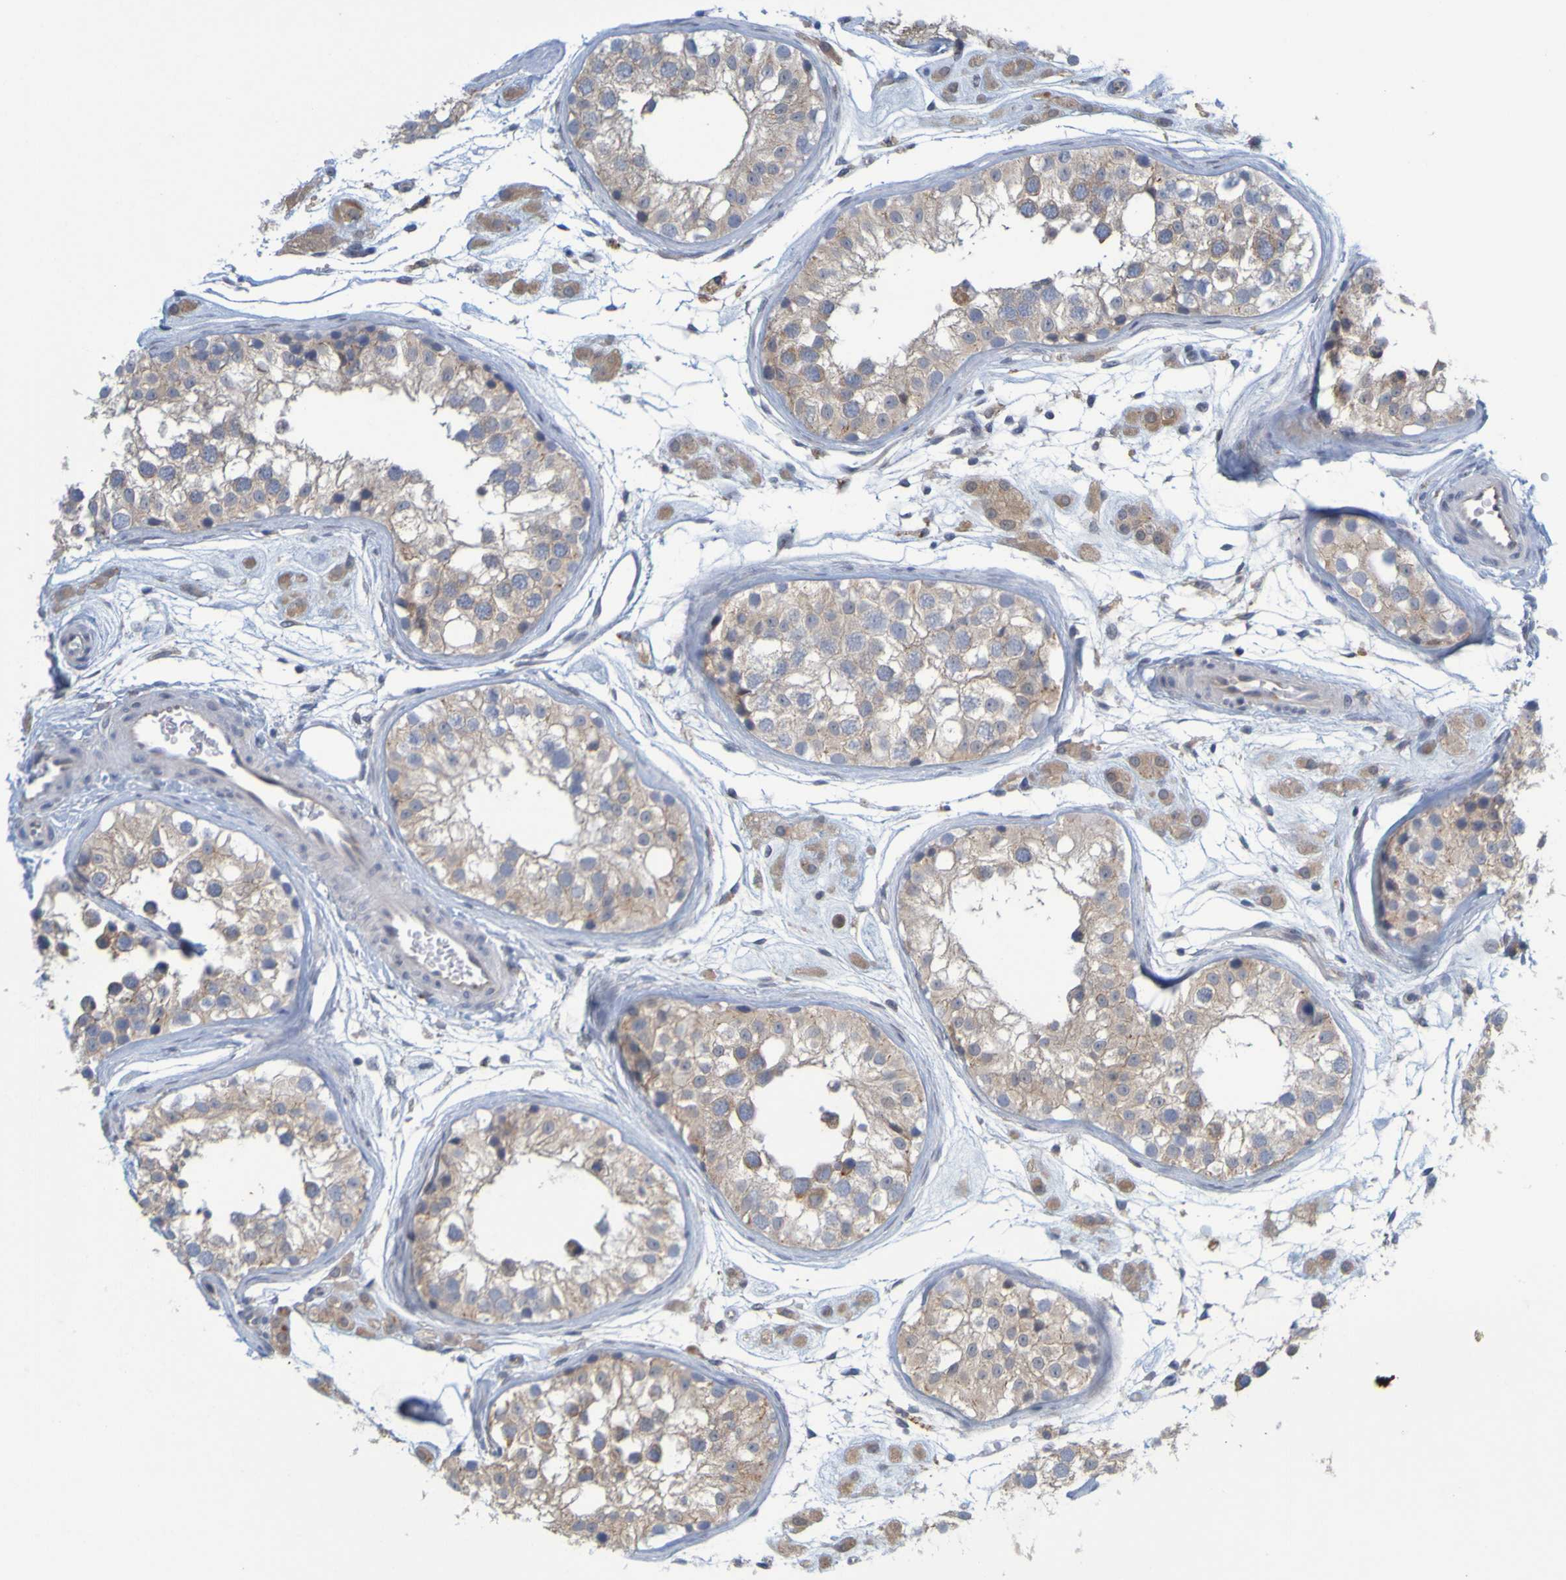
{"staining": {"intensity": "weak", "quantity": ">75%", "location": "cytoplasmic/membranous"}, "tissue": "testis", "cell_type": "Cells in seminiferous ducts", "image_type": "normal", "snomed": [{"axis": "morphology", "description": "Normal tissue, NOS"}, {"axis": "morphology", "description": "Adenocarcinoma, metastatic, NOS"}, {"axis": "topography", "description": "Testis"}], "caption": "Unremarkable testis demonstrates weak cytoplasmic/membranous positivity in approximately >75% of cells in seminiferous ducts, visualized by immunohistochemistry.", "gene": "MOGS", "patient": {"sex": "male", "age": 26}}